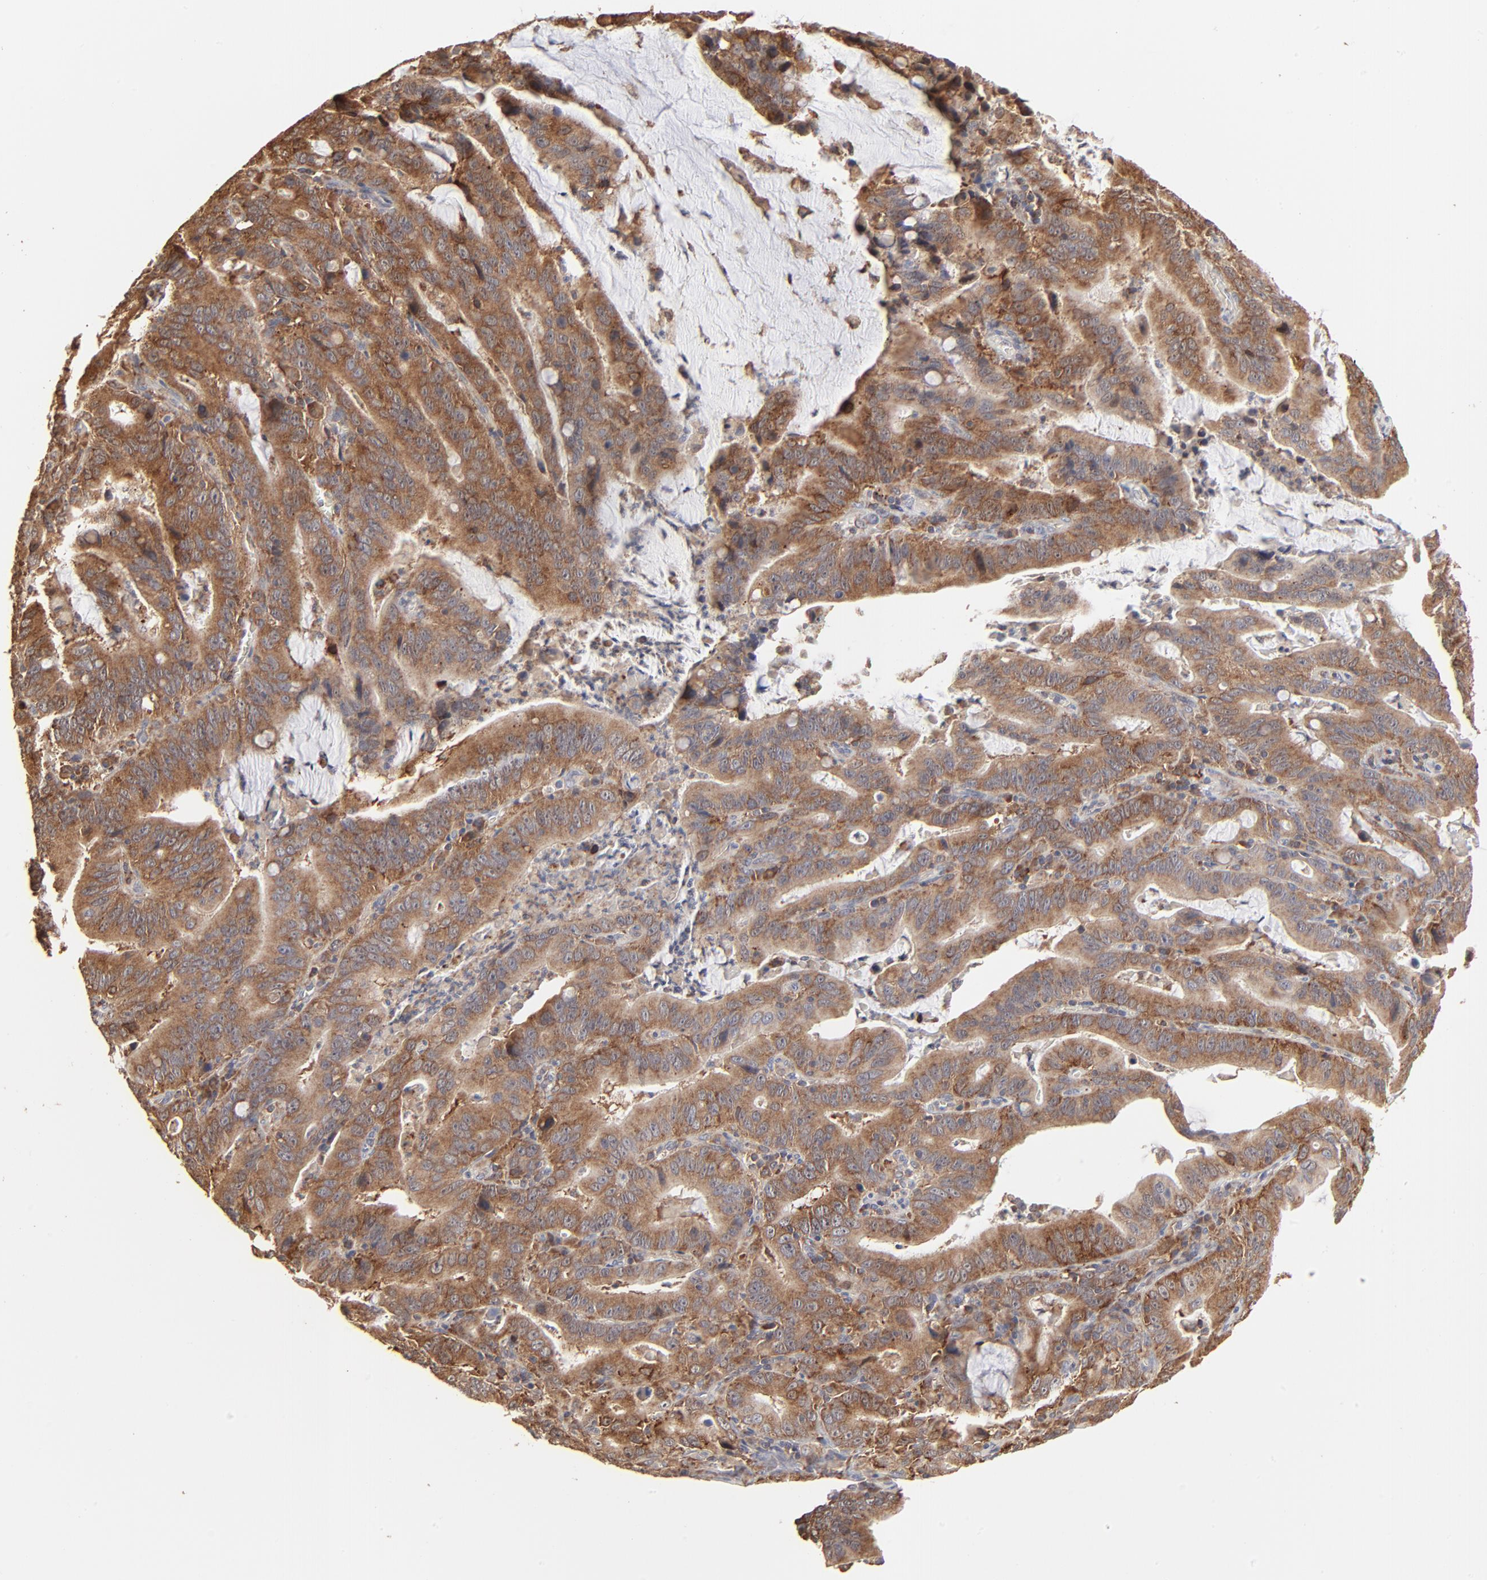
{"staining": {"intensity": "strong", "quantity": ">75%", "location": "cytoplasmic/membranous"}, "tissue": "stomach cancer", "cell_type": "Tumor cells", "image_type": "cancer", "snomed": [{"axis": "morphology", "description": "Adenocarcinoma, NOS"}, {"axis": "topography", "description": "Stomach, upper"}], "caption": "Tumor cells show high levels of strong cytoplasmic/membranous staining in approximately >75% of cells in human stomach cancer. The protein is shown in brown color, while the nuclei are stained blue.", "gene": "RNF213", "patient": {"sex": "male", "age": 63}}